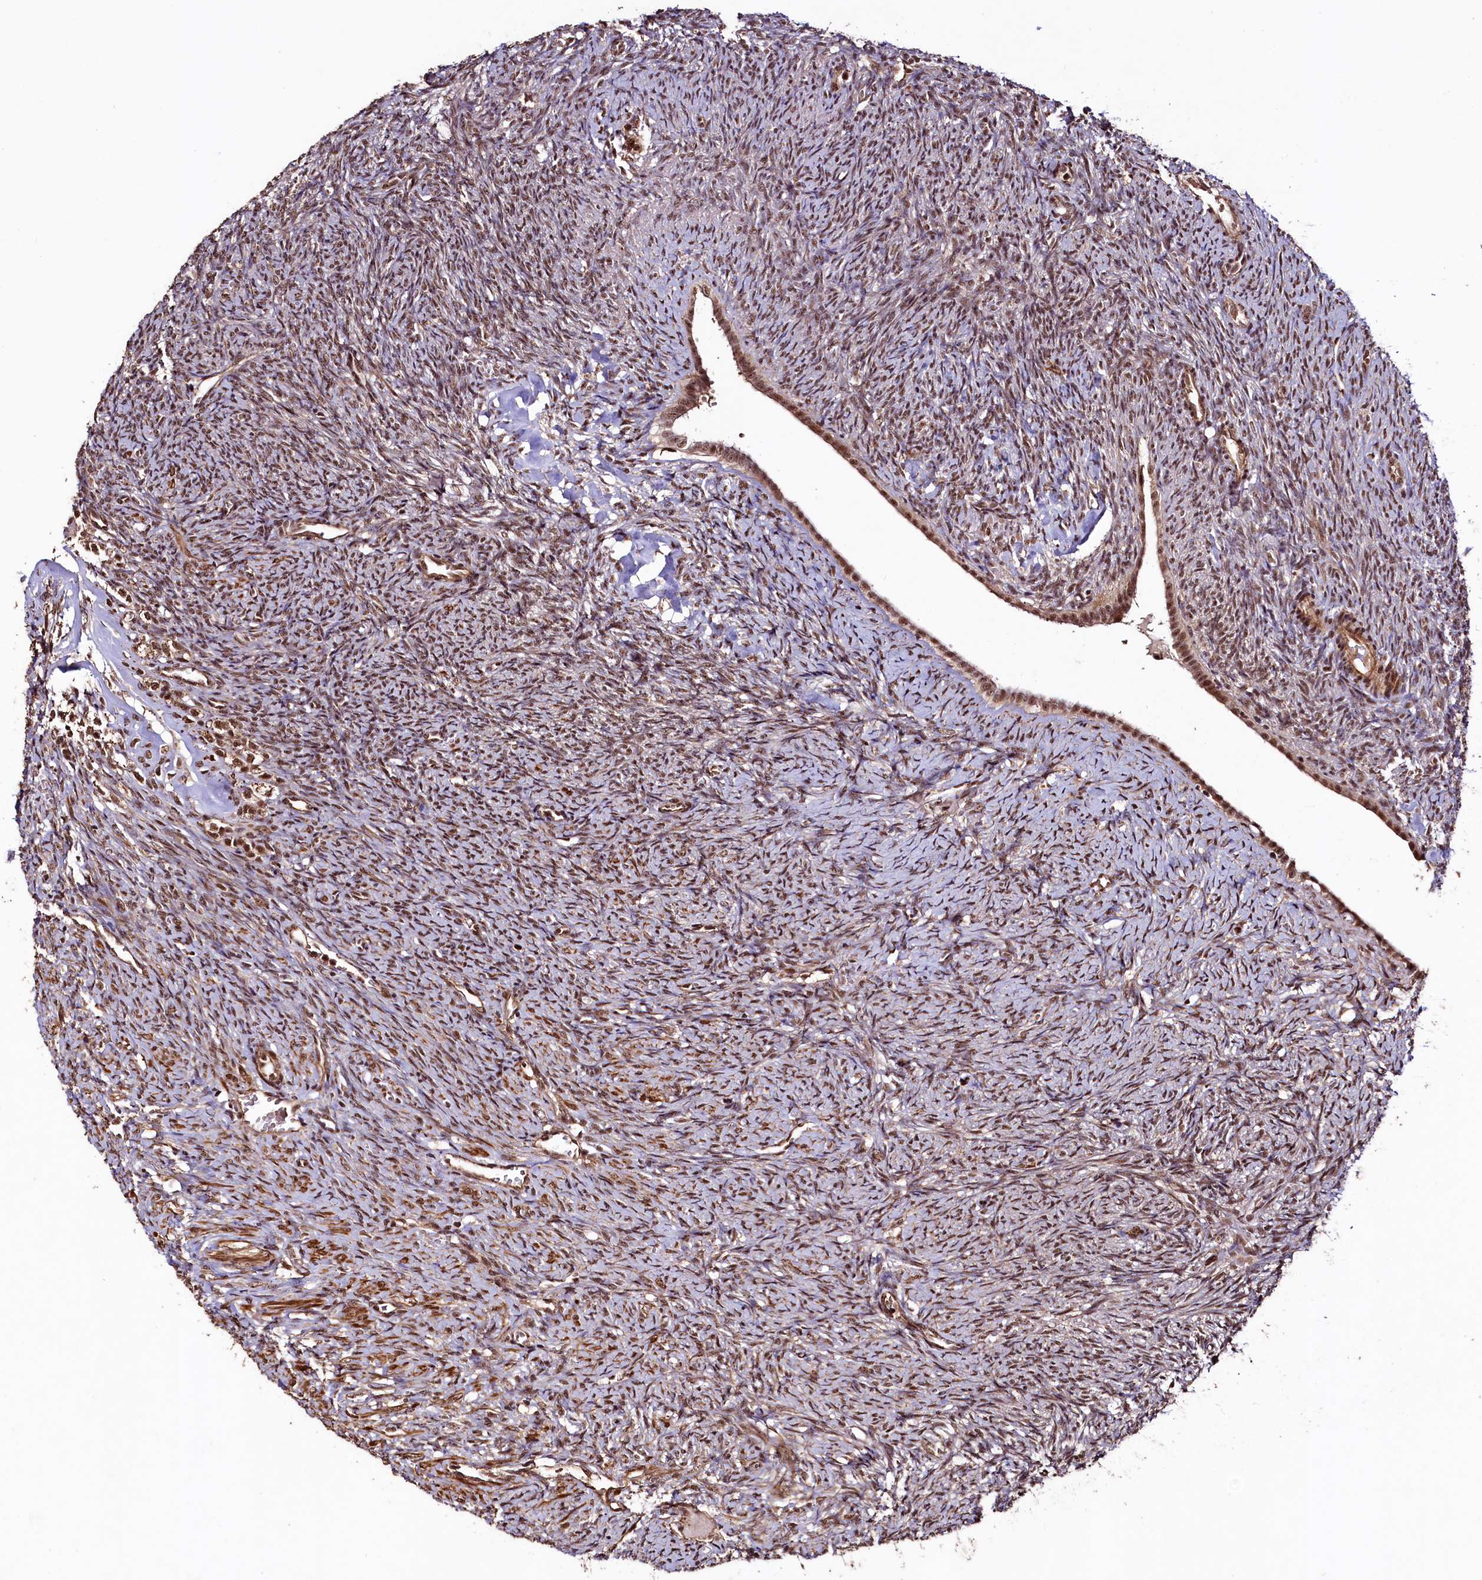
{"staining": {"intensity": "moderate", "quantity": ">75%", "location": "nuclear"}, "tissue": "ovary", "cell_type": "Ovarian stroma cells", "image_type": "normal", "snomed": [{"axis": "morphology", "description": "Normal tissue, NOS"}, {"axis": "topography", "description": "Ovary"}], "caption": "This is a micrograph of IHC staining of unremarkable ovary, which shows moderate expression in the nuclear of ovarian stroma cells.", "gene": "SFSWAP", "patient": {"sex": "female", "age": 41}}